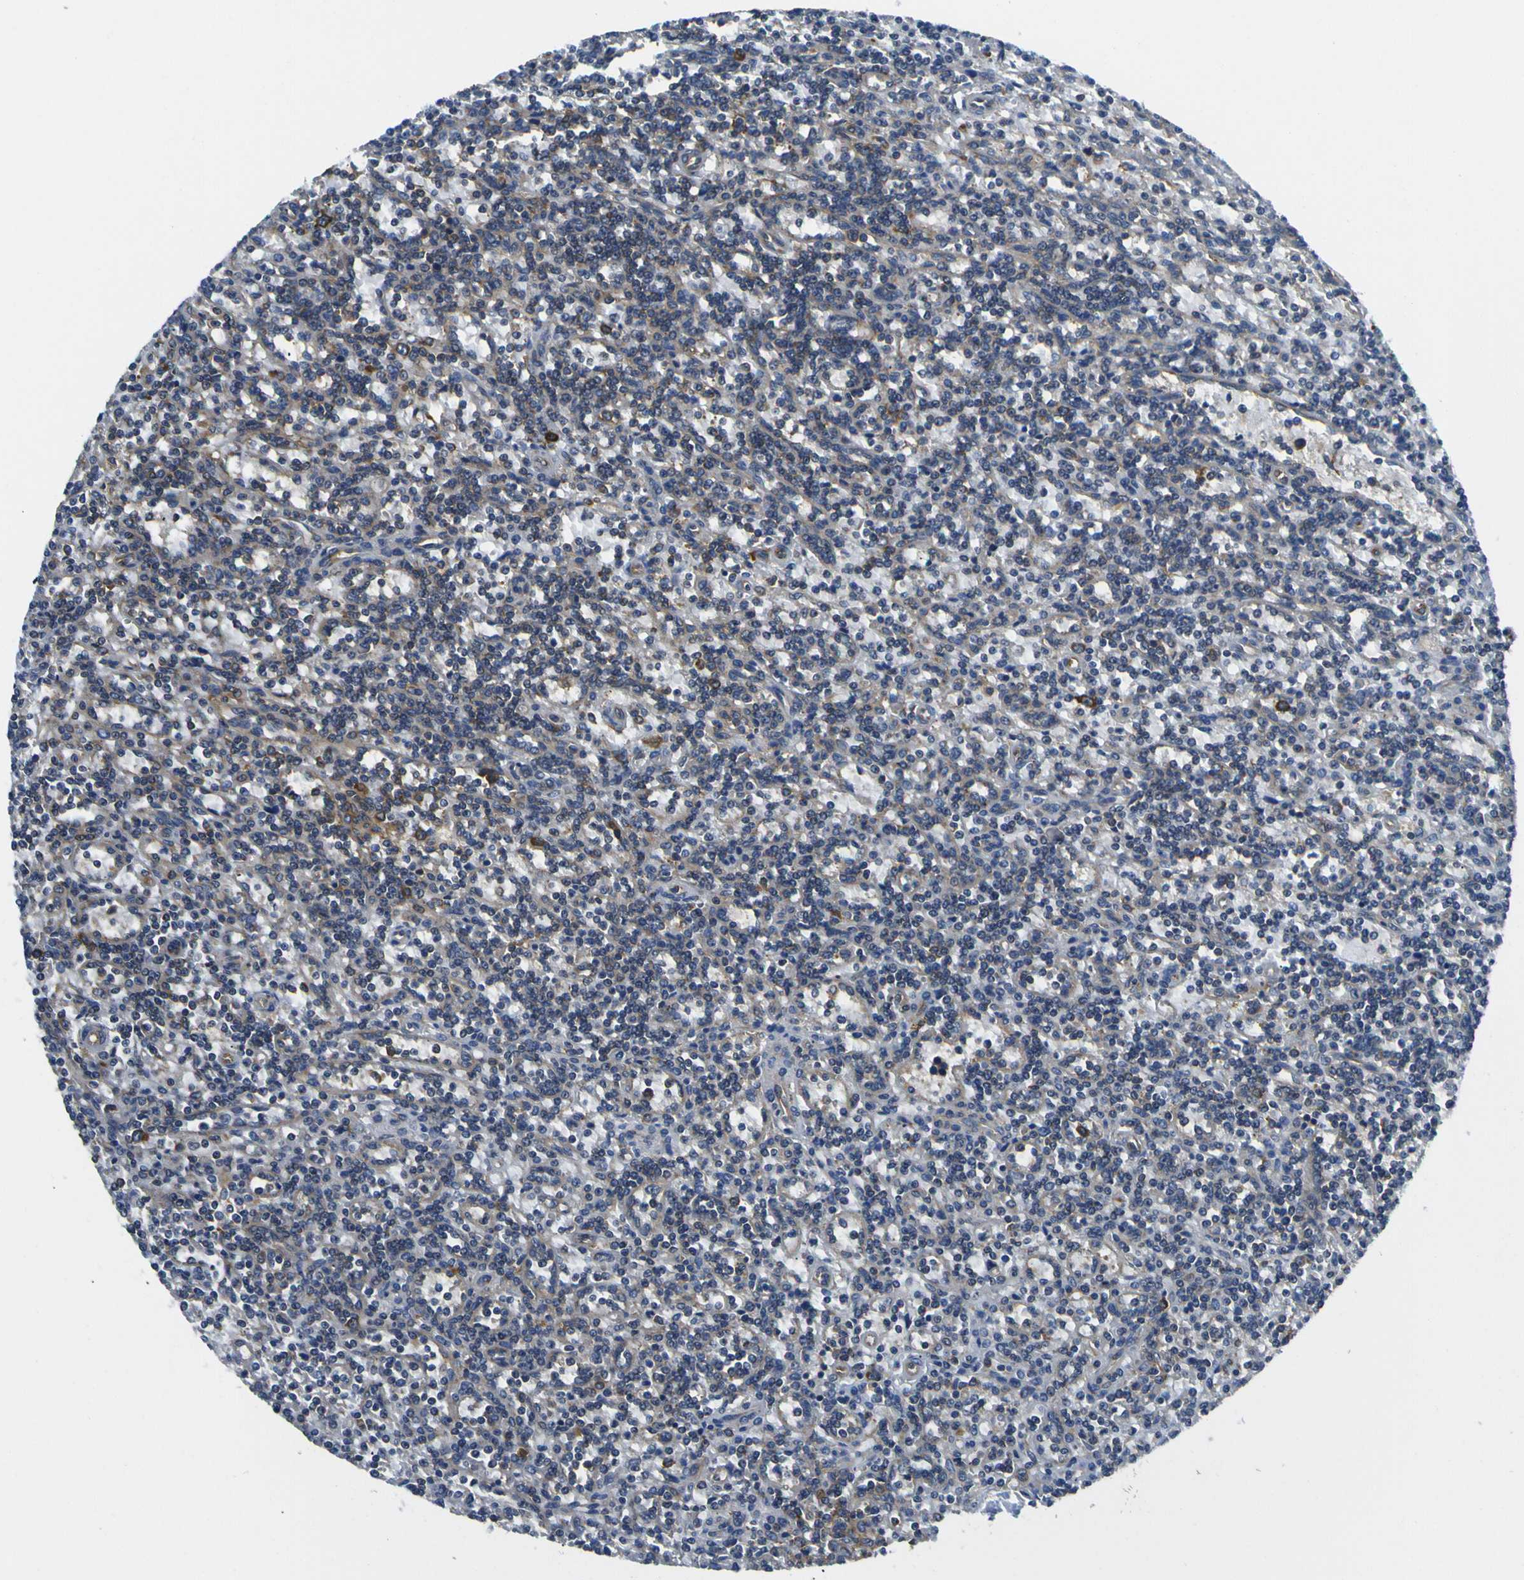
{"staining": {"intensity": "weak", "quantity": "<25%", "location": "cytoplasmic/membranous"}, "tissue": "lymphoma", "cell_type": "Tumor cells", "image_type": "cancer", "snomed": [{"axis": "morphology", "description": "Malignant lymphoma, non-Hodgkin's type, Low grade"}, {"axis": "topography", "description": "Spleen"}], "caption": "IHC photomicrograph of neoplastic tissue: low-grade malignant lymphoma, non-Hodgkin's type stained with DAB demonstrates no significant protein positivity in tumor cells.", "gene": "RPSA", "patient": {"sex": "male", "age": 73}}